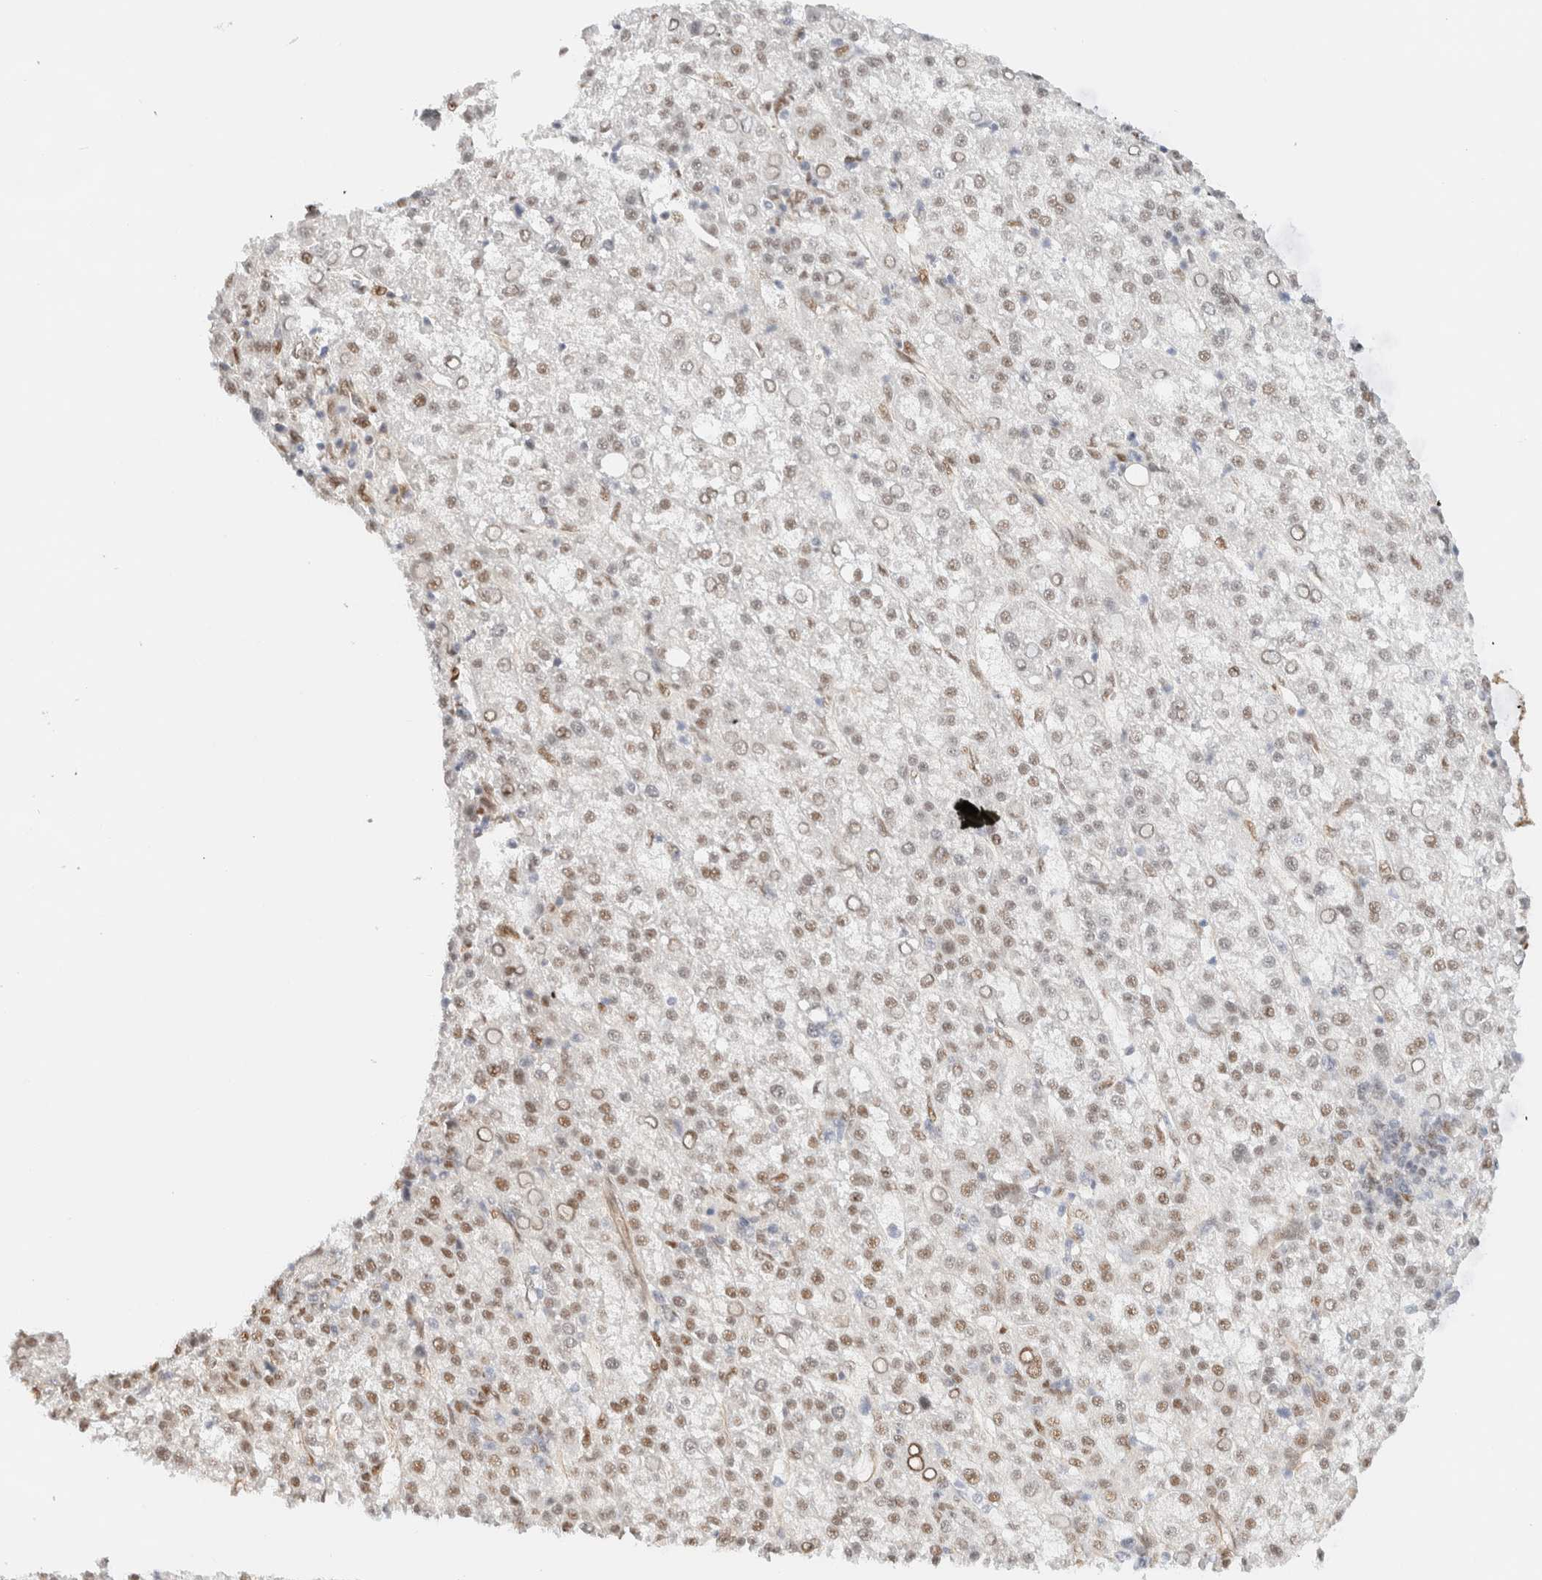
{"staining": {"intensity": "moderate", "quantity": "<25%", "location": "nuclear"}, "tissue": "liver cancer", "cell_type": "Tumor cells", "image_type": "cancer", "snomed": [{"axis": "morphology", "description": "Carcinoma, Hepatocellular, NOS"}, {"axis": "topography", "description": "Liver"}], "caption": "Protein positivity by IHC displays moderate nuclear expression in approximately <25% of tumor cells in liver cancer (hepatocellular carcinoma).", "gene": "ARID5A", "patient": {"sex": "female", "age": 58}}